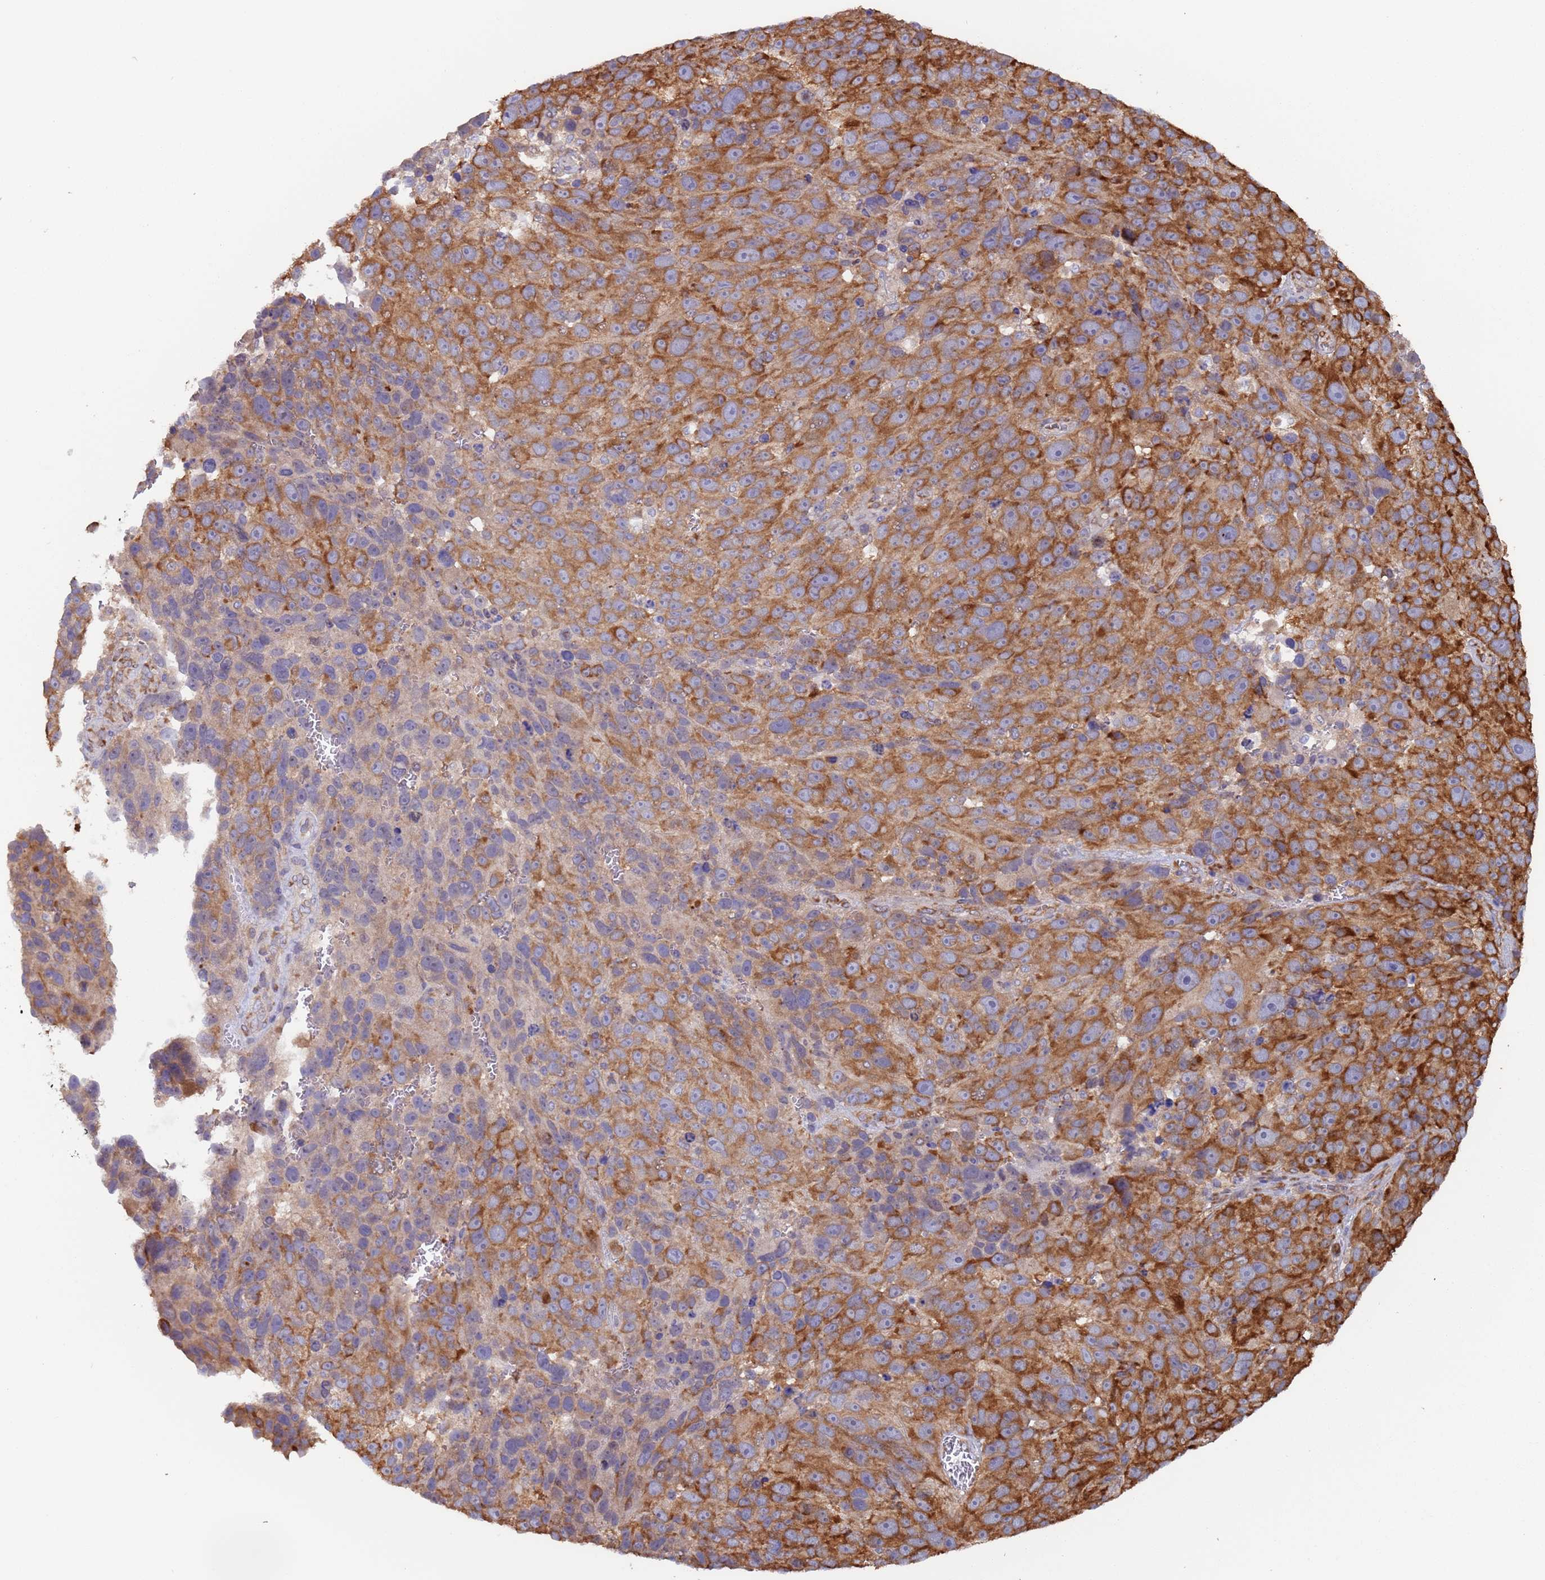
{"staining": {"intensity": "strong", "quantity": "25%-75%", "location": "cytoplasmic/membranous"}, "tissue": "melanoma", "cell_type": "Tumor cells", "image_type": "cancer", "snomed": [{"axis": "morphology", "description": "Malignant melanoma, NOS"}, {"axis": "topography", "description": "Skin"}], "caption": "A high-resolution histopathology image shows immunohistochemistry staining of melanoma, which shows strong cytoplasmic/membranous positivity in about 25%-75% of tumor cells.", "gene": "ZNF844", "patient": {"sex": "male", "age": 84}}